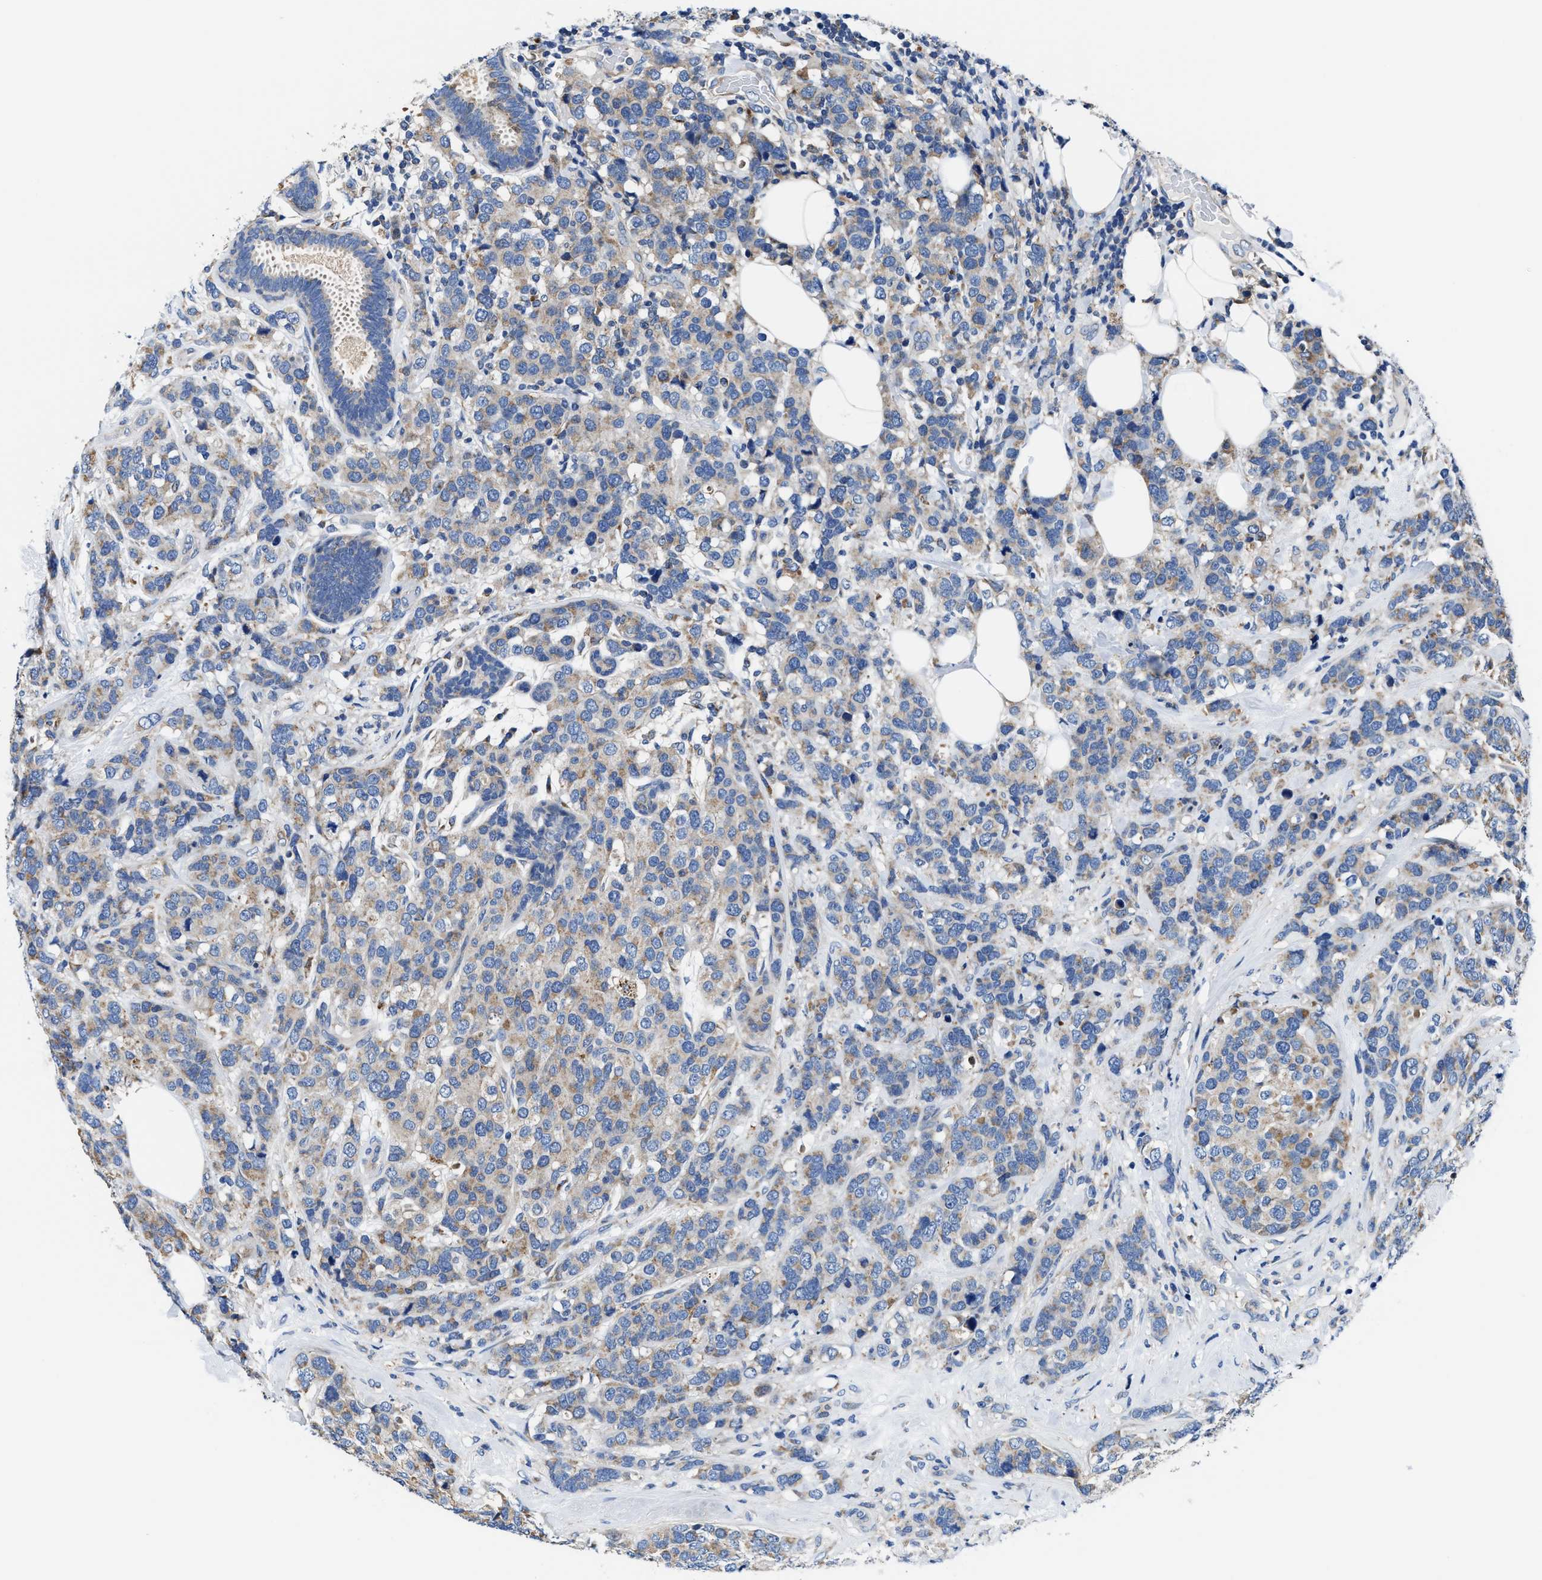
{"staining": {"intensity": "weak", "quantity": "25%-75%", "location": "cytoplasmic/membranous"}, "tissue": "breast cancer", "cell_type": "Tumor cells", "image_type": "cancer", "snomed": [{"axis": "morphology", "description": "Lobular carcinoma"}, {"axis": "topography", "description": "Breast"}], "caption": "Immunohistochemical staining of human breast cancer displays low levels of weak cytoplasmic/membranous positivity in about 25%-75% of tumor cells.", "gene": "TMEM30A", "patient": {"sex": "female", "age": 59}}